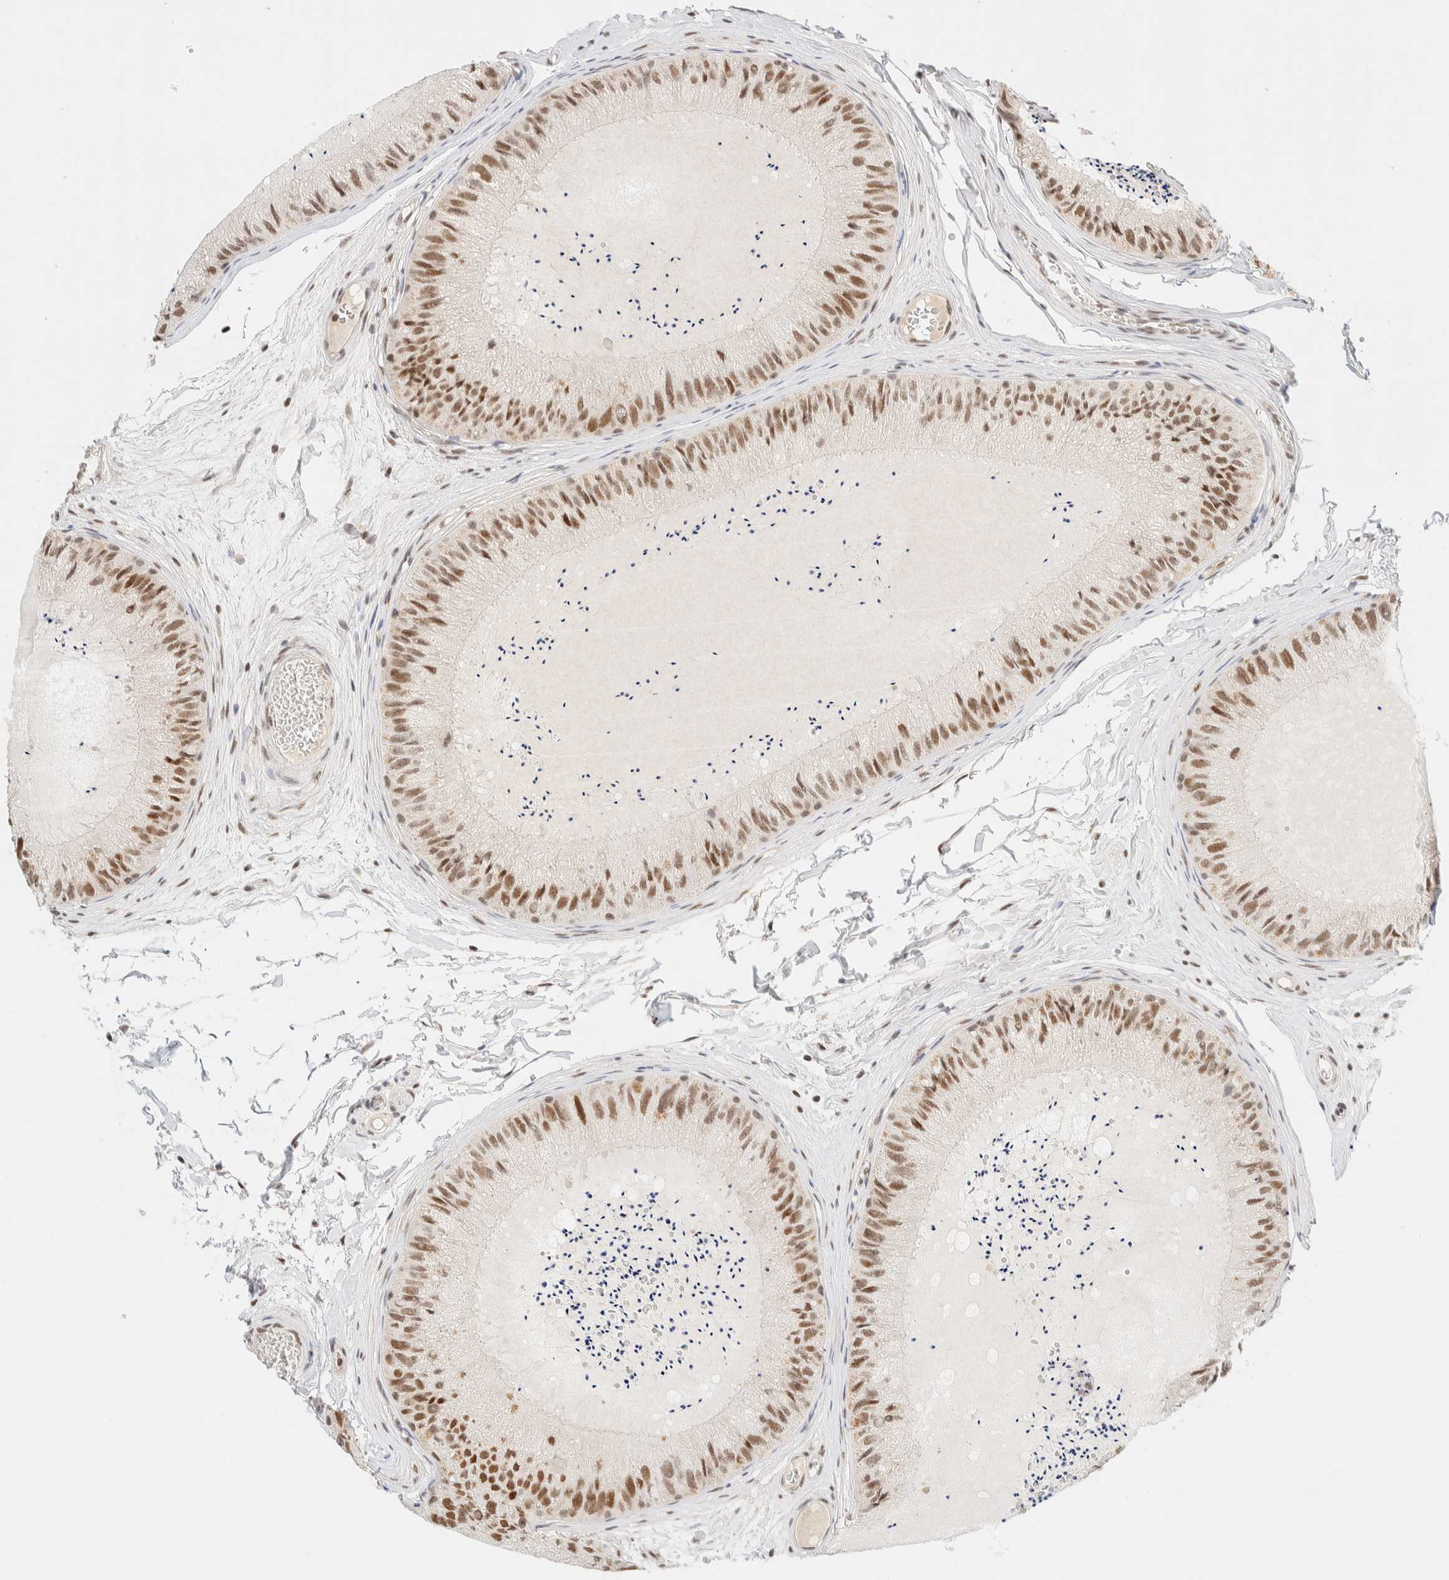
{"staining": {"intensity": "moderate", "quantity": ">75%", "location": "nuclear"}, "tissue": "epididymis", "cell_type": "Glandular cells", "image_type": "normal", "snomed": [{"axis": "morphology", "description": "Normal tissue, NOS"}, {"axis": "topography", "description": "Epididymis"}], "caption": "The image exhibits a brown stain indicating the presence of a protein in the nuclear of glandular cells in epididymis.", "gene": "PYGO2", "patient": {"sex": "male", "age": 31}}